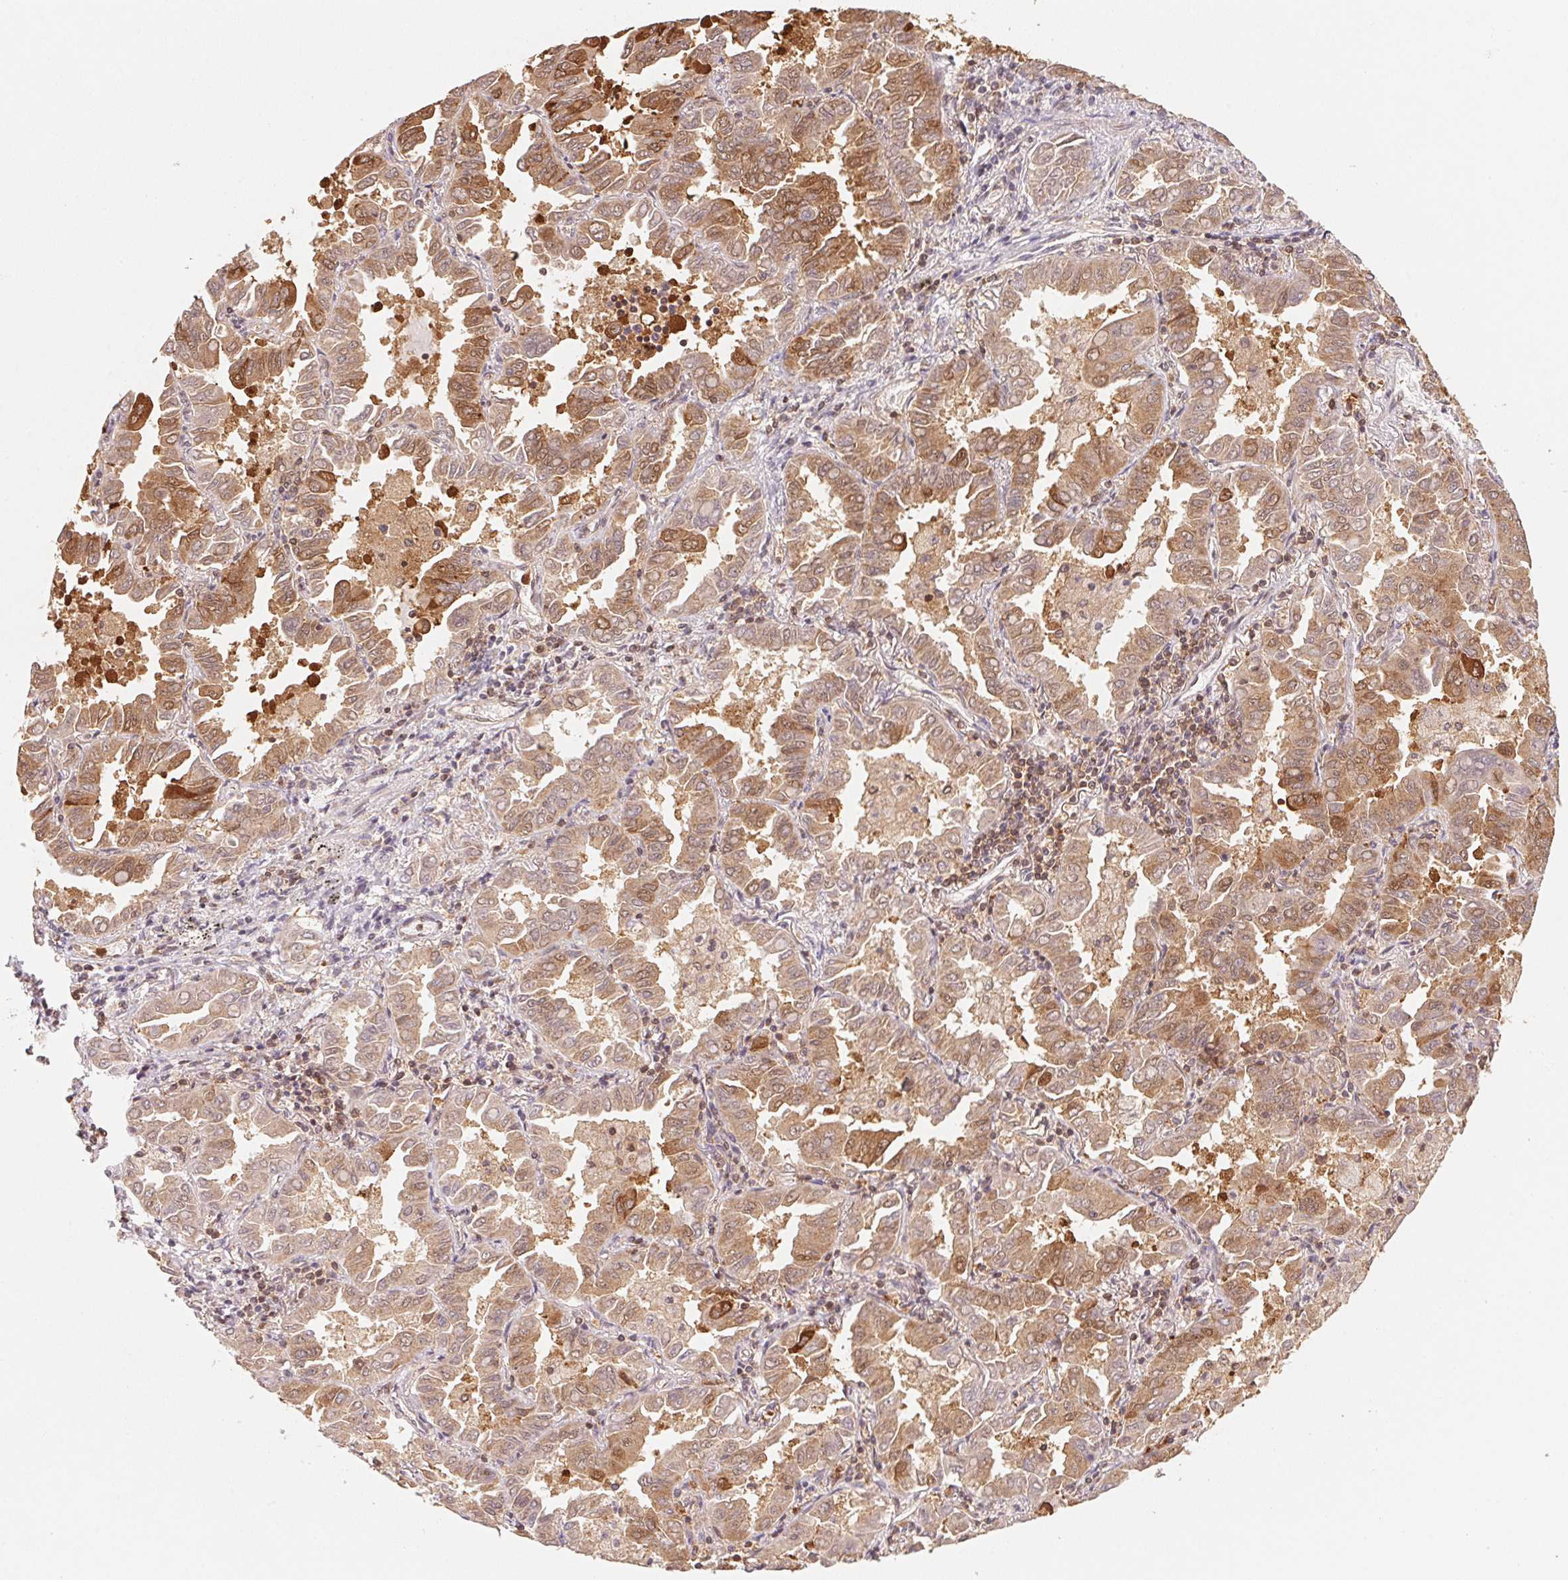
{"staining": {"intensity": "moderate", "quantity": ">75%", "location": "cytoplasmic/membranous"}, "tissue": "lung cancer", "cell_type": "Tumor cells", "image_type": "cancer", "snomed": [{"axis": "morphology", "description": "Adenocarcinoma, NOS"}, {"axis": "topography", "description": "Lung"}], "caption": "Lung cancer (adenocarcinoma) stained for a protein (brown) exhibits moderate cytoplasmic/membranous positive expression in approximately >75% of tumor cells.", "gene": "CCDC102B", "patient": {"sex": "male", "age": 64}}